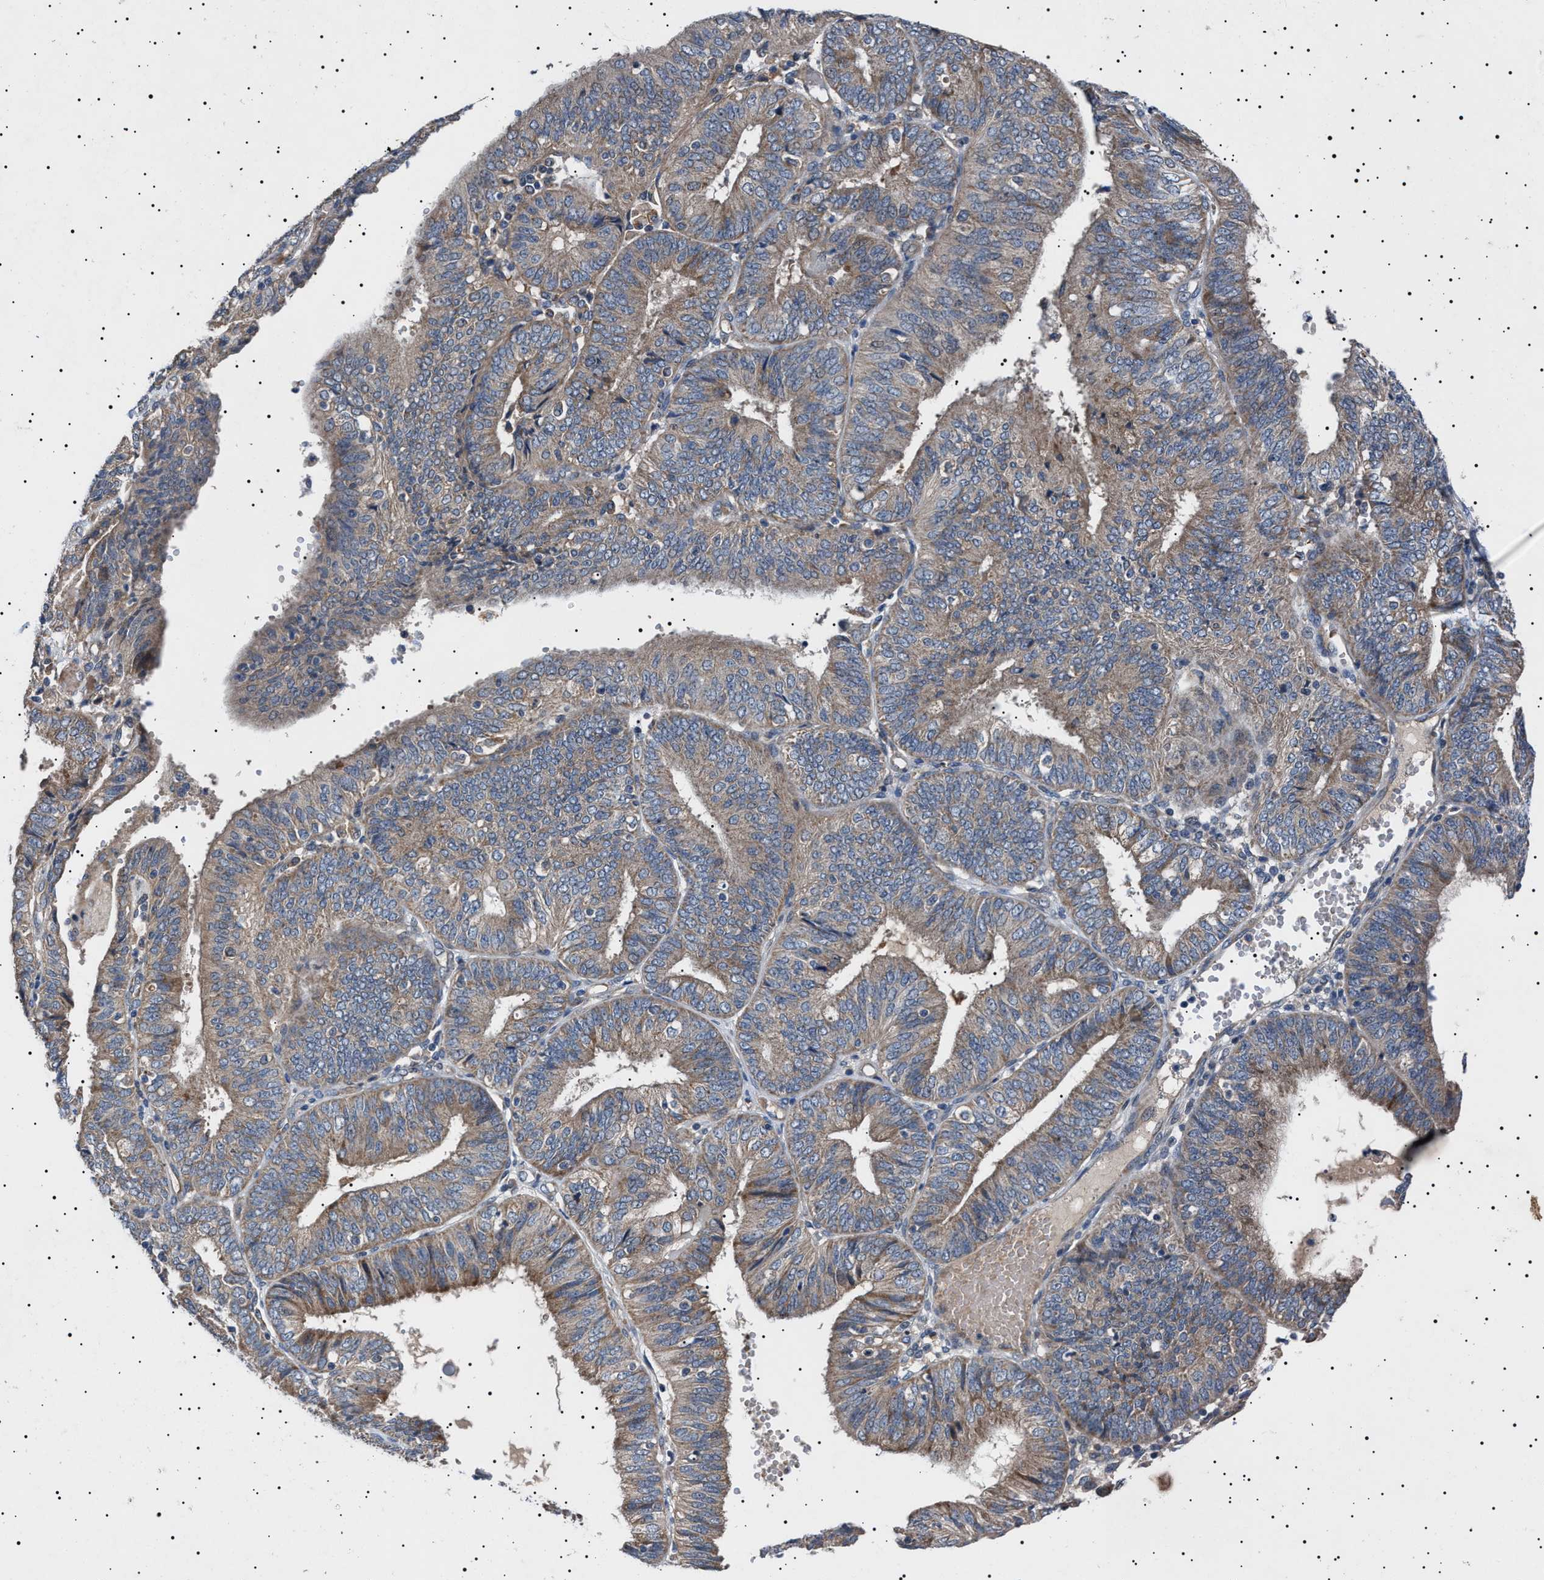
{"staining": {"intensity": "moderate", "quantity": ">75%", "location": "cytoplasmic/membranous"}, "tissue": "endometrial cancer", "cell_type": "Tumor cells", "image_type": "cancer", "snomed": [{"axis": "morphology", "description": "Adenocarcinoma, NOS"}, {"axis": "topography", "description": "Endometrium"}], "caption": "Protein analysis of endometrial cancer (adenocarcinoma) tissue exhibits moderate cytoplasmic/membranous staining in about >75% of tumor cells.", "gene": "PTRH1", "patient": {"sex": "female", "age": 58}}